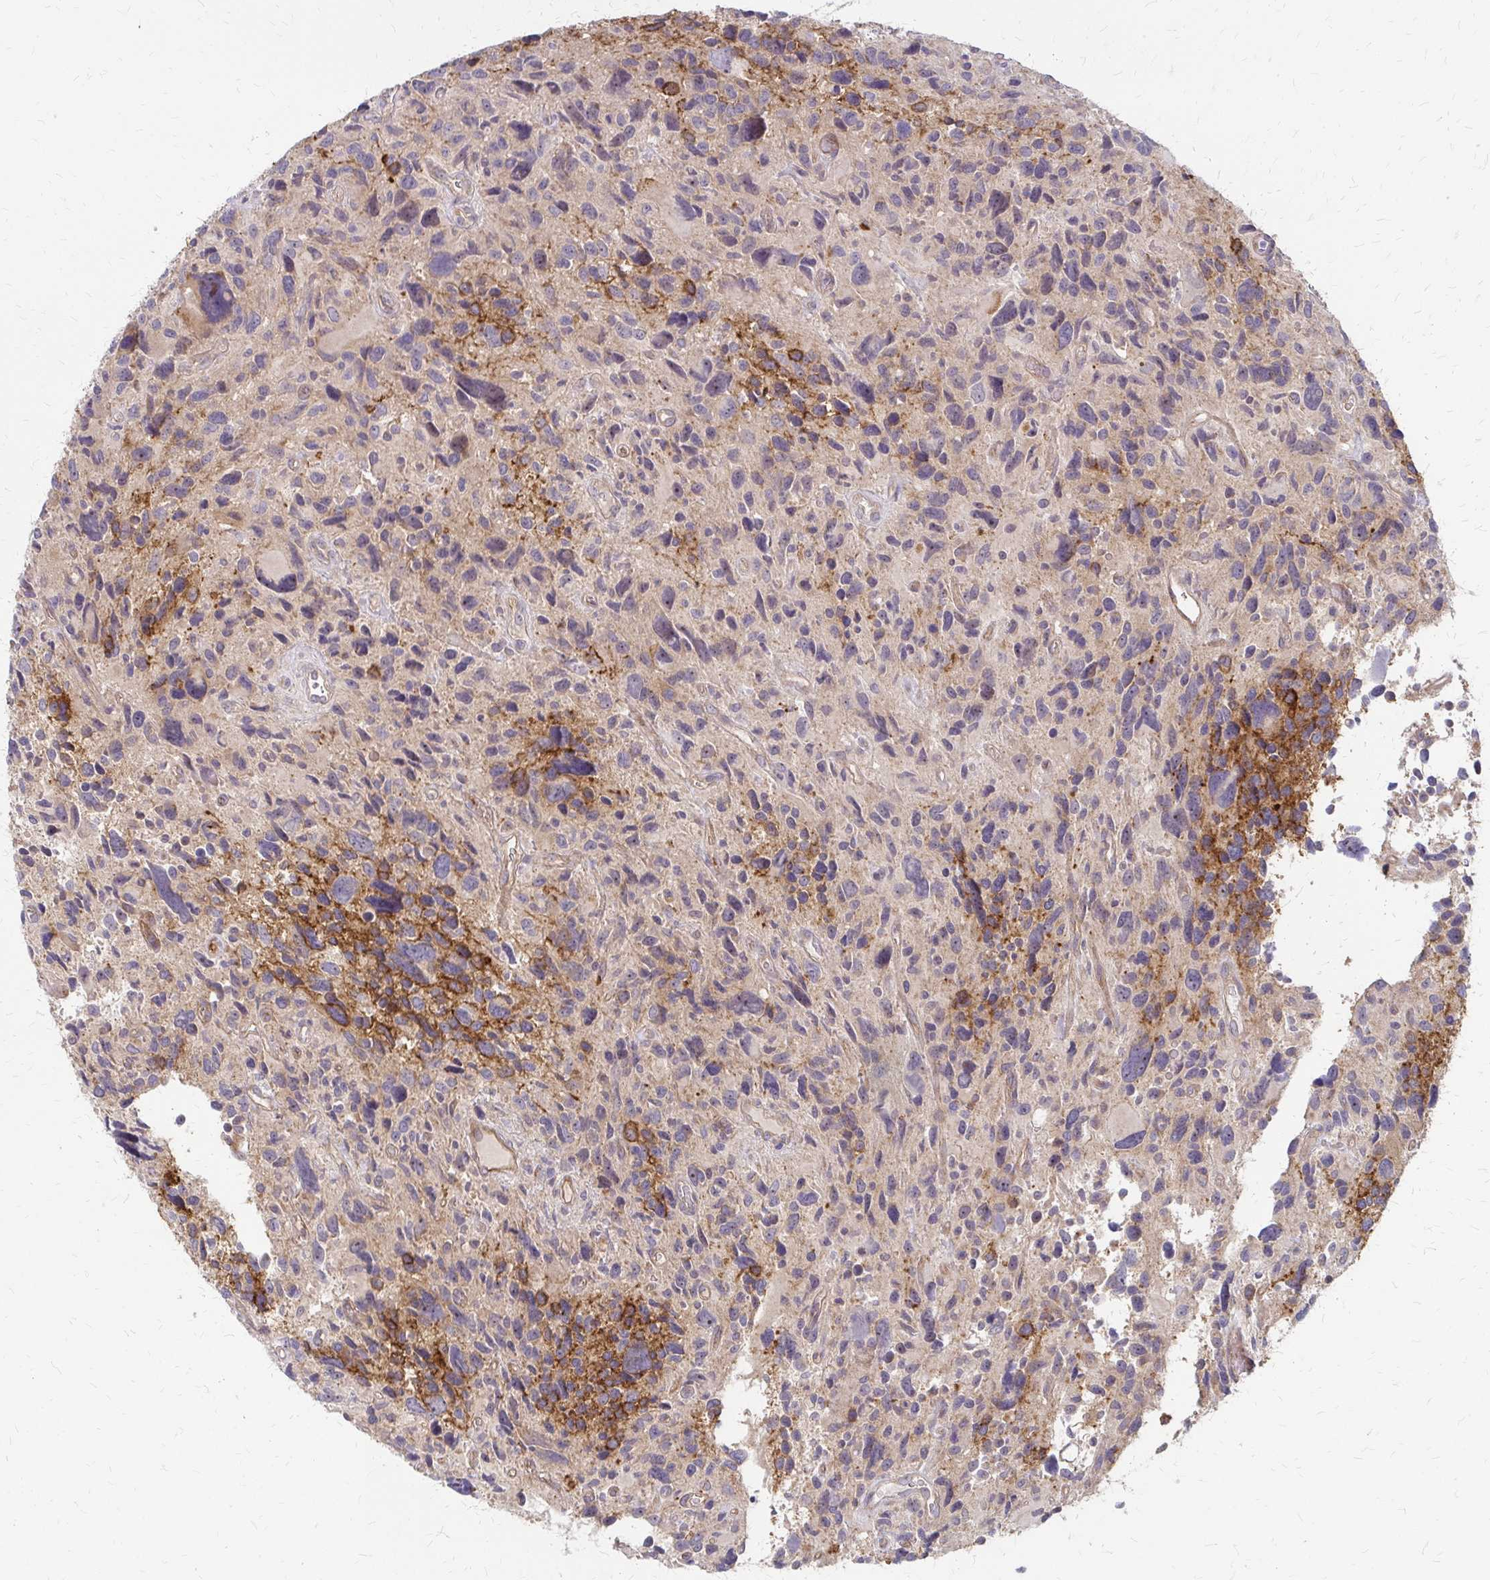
{"staining": {"intensity": "moderate", "quantity": "<25%", "location": "cytoplasmic/membranous"}, "tissue": "glioma", "cell_type": "Tumor cells", "image_type": "cancer", "snomed": [{"axis": "morphology", "description": "Glioma, malignant, High grade"}, {"axis": "topography", "description": "Brain"}], "caption": "Glioma stained with DAB immunohistochemistry (IHC) demonstrates low levels of moderate cytoplasmic/membranous staining in about <25% of tumor cells. Nuclei are stained in blue.", "gene": "ZNF383", "patient": {"sex": "male", "age": 46}}